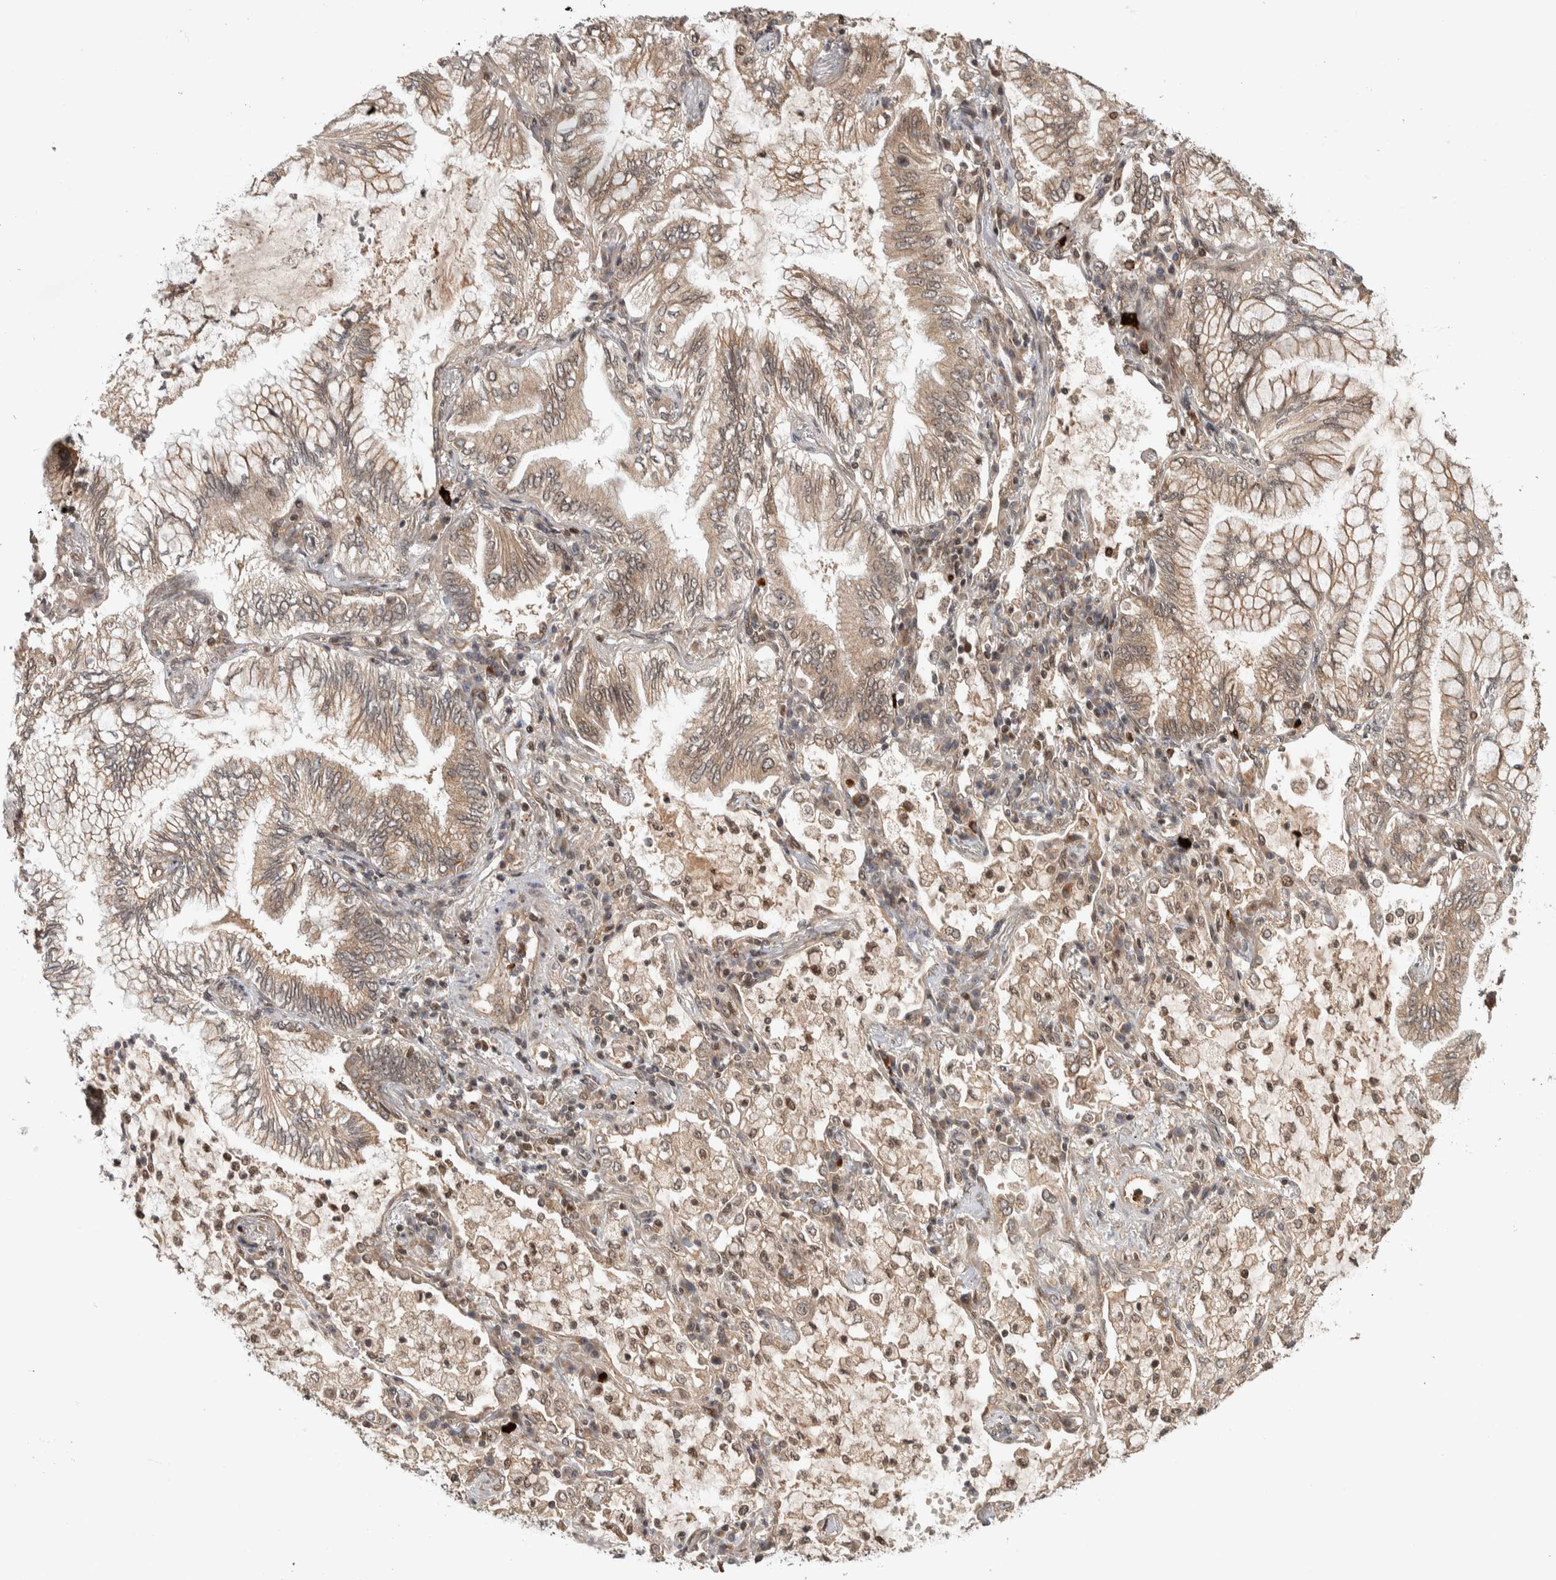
{"staining": {"intensity": "weak", "quantity": ">75%", "location": "cytoplasmic/membranous,nuclear"}, "tissue": "lung cancer", "cell_type": "Tumor cells", "image_type": "cancer", "snomed": [{"axis": "morphology", "description": "Adenocarcinoma, NOS"}, {"axis": "topography", "description": "Lung"}], "caption": "IHC (DAB (3,3'-diaminobenzidine)) staining of lung adenocarcinoma shows weak cytoplasmic/membranous and nuclear protein expression in about >75% of tumor cells. (Brightfield microscopy of DAB IHC at high magnification).", "gene": "RPS6KA4", "patient": {"sex": "female", "age": 70}}